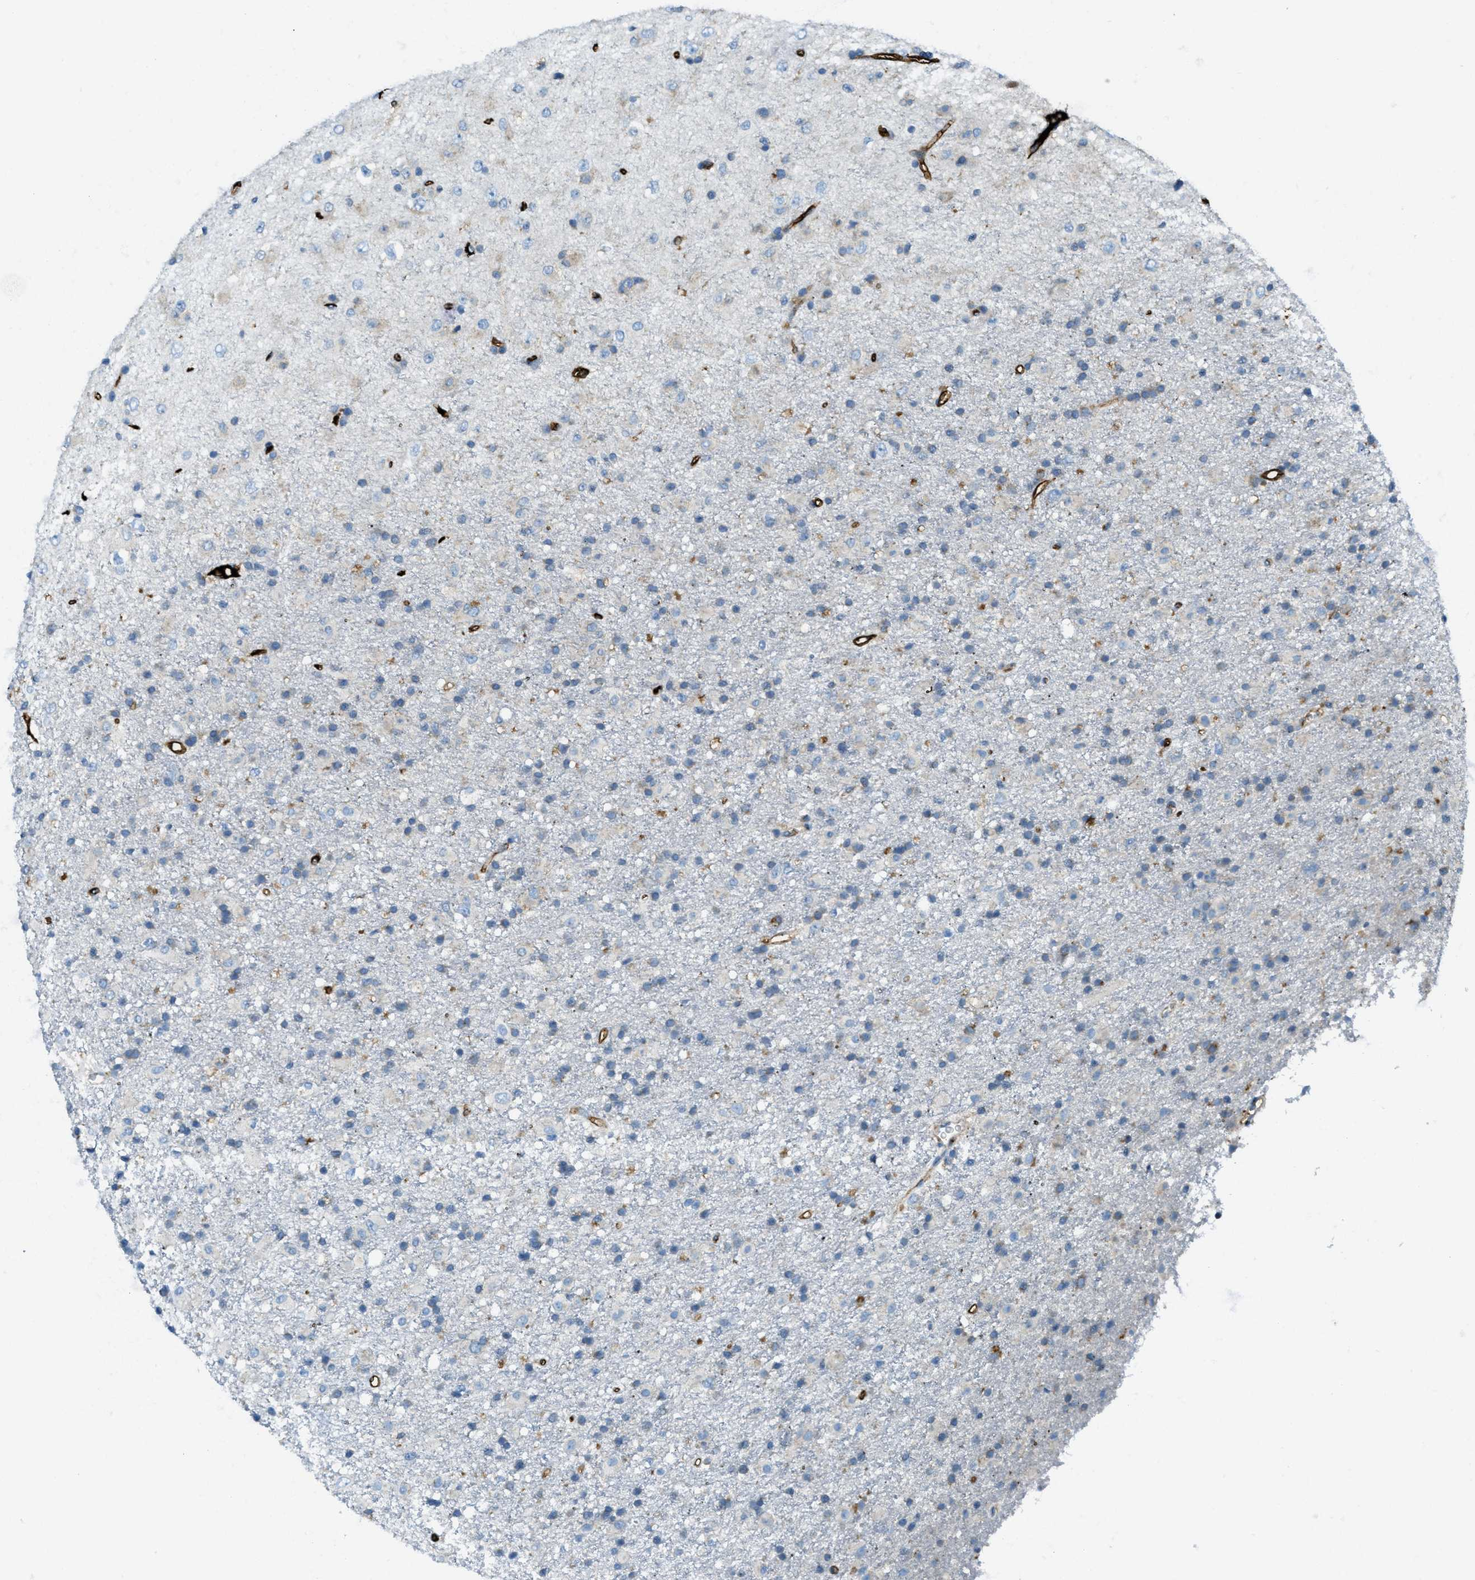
{"staining": {"intensity": "weak", "quantity": "<25%", "location": "cytoplasmic/membranous"}, "tissue": "glioma", "cell_type": "Tumor cells", "image_type": "cancer", "snomed": [{"axis": "morphology", "description": "Glioma, malignant, Low grade"}, {"axis": "topography", "description": "Brain"}], "caption": "This photomicrograph is of glioma stained with immunohistochemistry (IHC) to label a protein in brown with the nuclei are counter-stained blue. There is no positivity in tumor cells.", "gene": "TRIM59", "patient": {"sex": "male", "age": 65}}